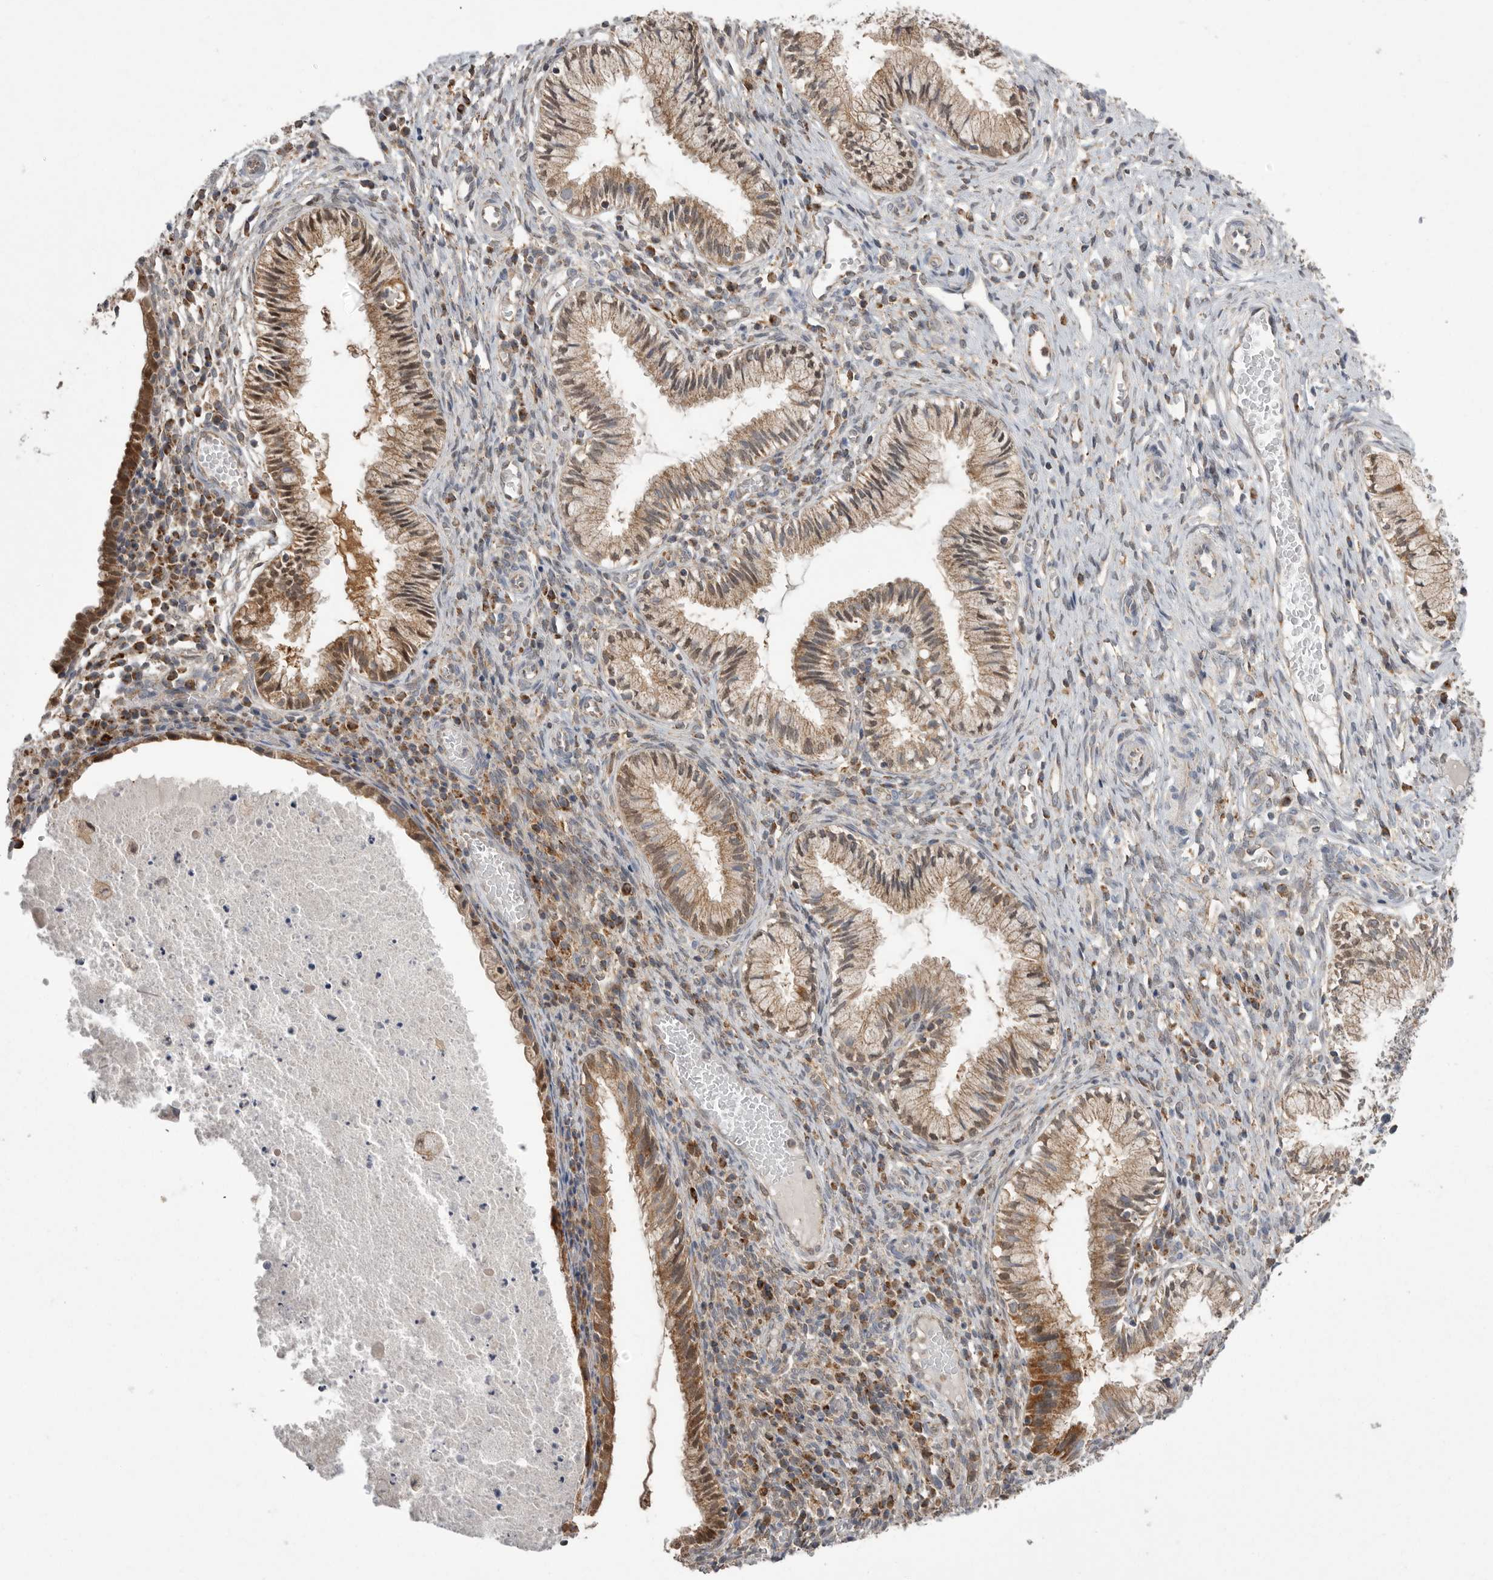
{"staining": {"intensity": "moderate", "quantity": ">75%", "location": "cytoplasmic/membranous"}, "tissue": "cervix", "cell_type": "Glandular cells", "image_type": "normal", "snomed": [{"axis": "morphology", "description": "Normal tissue, NOS"}, {"axis": "topography", "description": "Cervix"}], "caption": "Glandular cells show moderate cytoplasmic/membranous expression in about >75% of cells in benign cervix.", "gene": "KYAT3", "patient": {"sex": "female", "age": 27}}